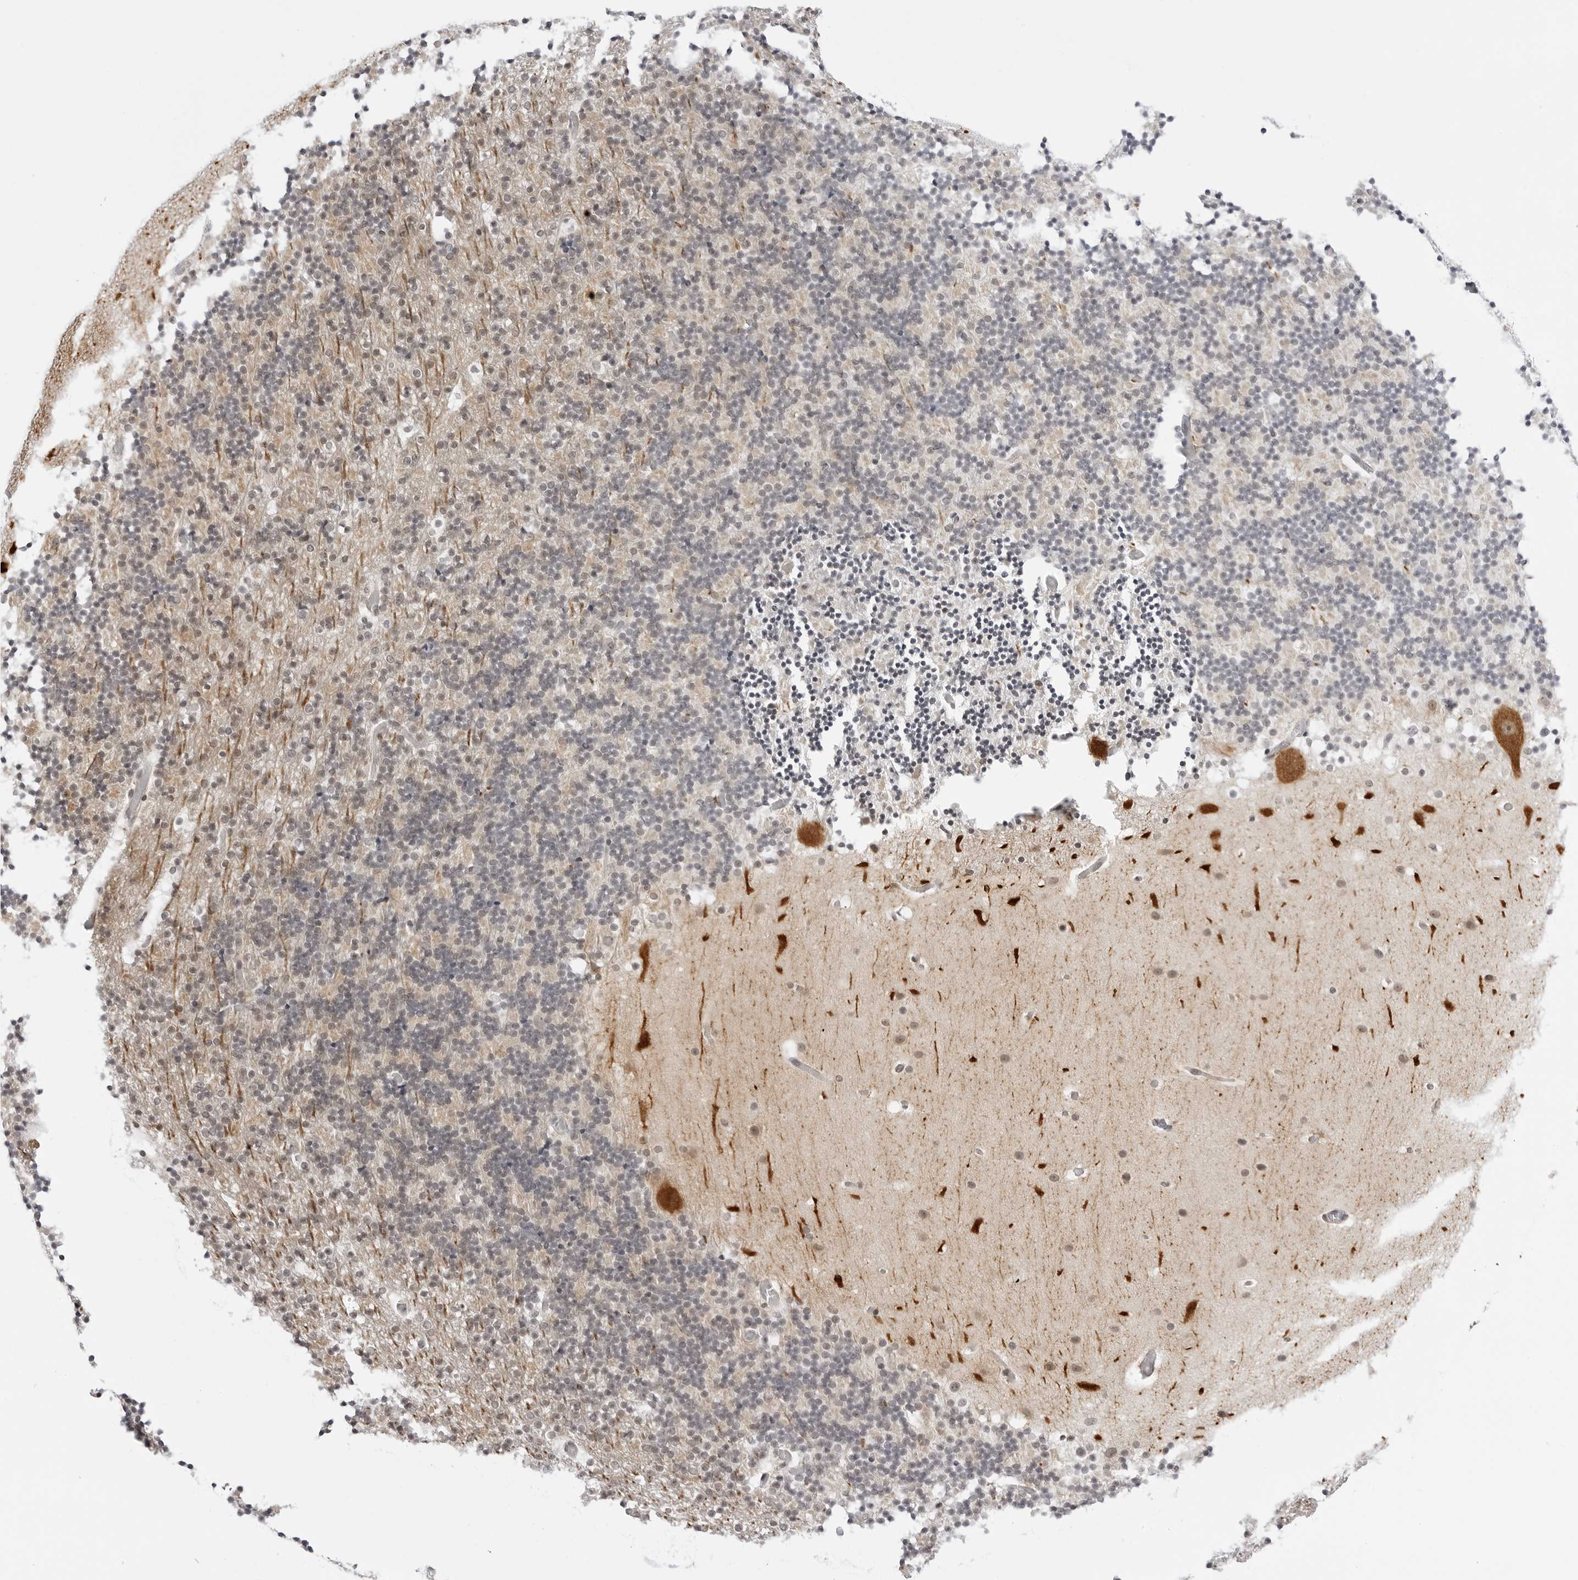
{"staining": {"intensity": "negative", "quantity": "none", "location": "none"}, "tissue": "cerebellum", "cell_type": "Cells in granular layer", "image_type": "normal", "snomed": [{"axis": "morphology", "description": "Normal tissue, NOS"}, {"axis": "topography", "description": "Cerebellum"}], "caption": "Immunohistochemistry micrograph of benign cerebellum stained for a protein (brown), which reveals no staining in cells in granular layer. (Stains: DAB (3,3'-diaminobenzidine) immunohistochemistry with hematoxylin counter stain, Microscopy: brightfield microscopy at high magnification).", "gene": "PPP2R5C", "patient": {"sex": "male", "age": 57}}